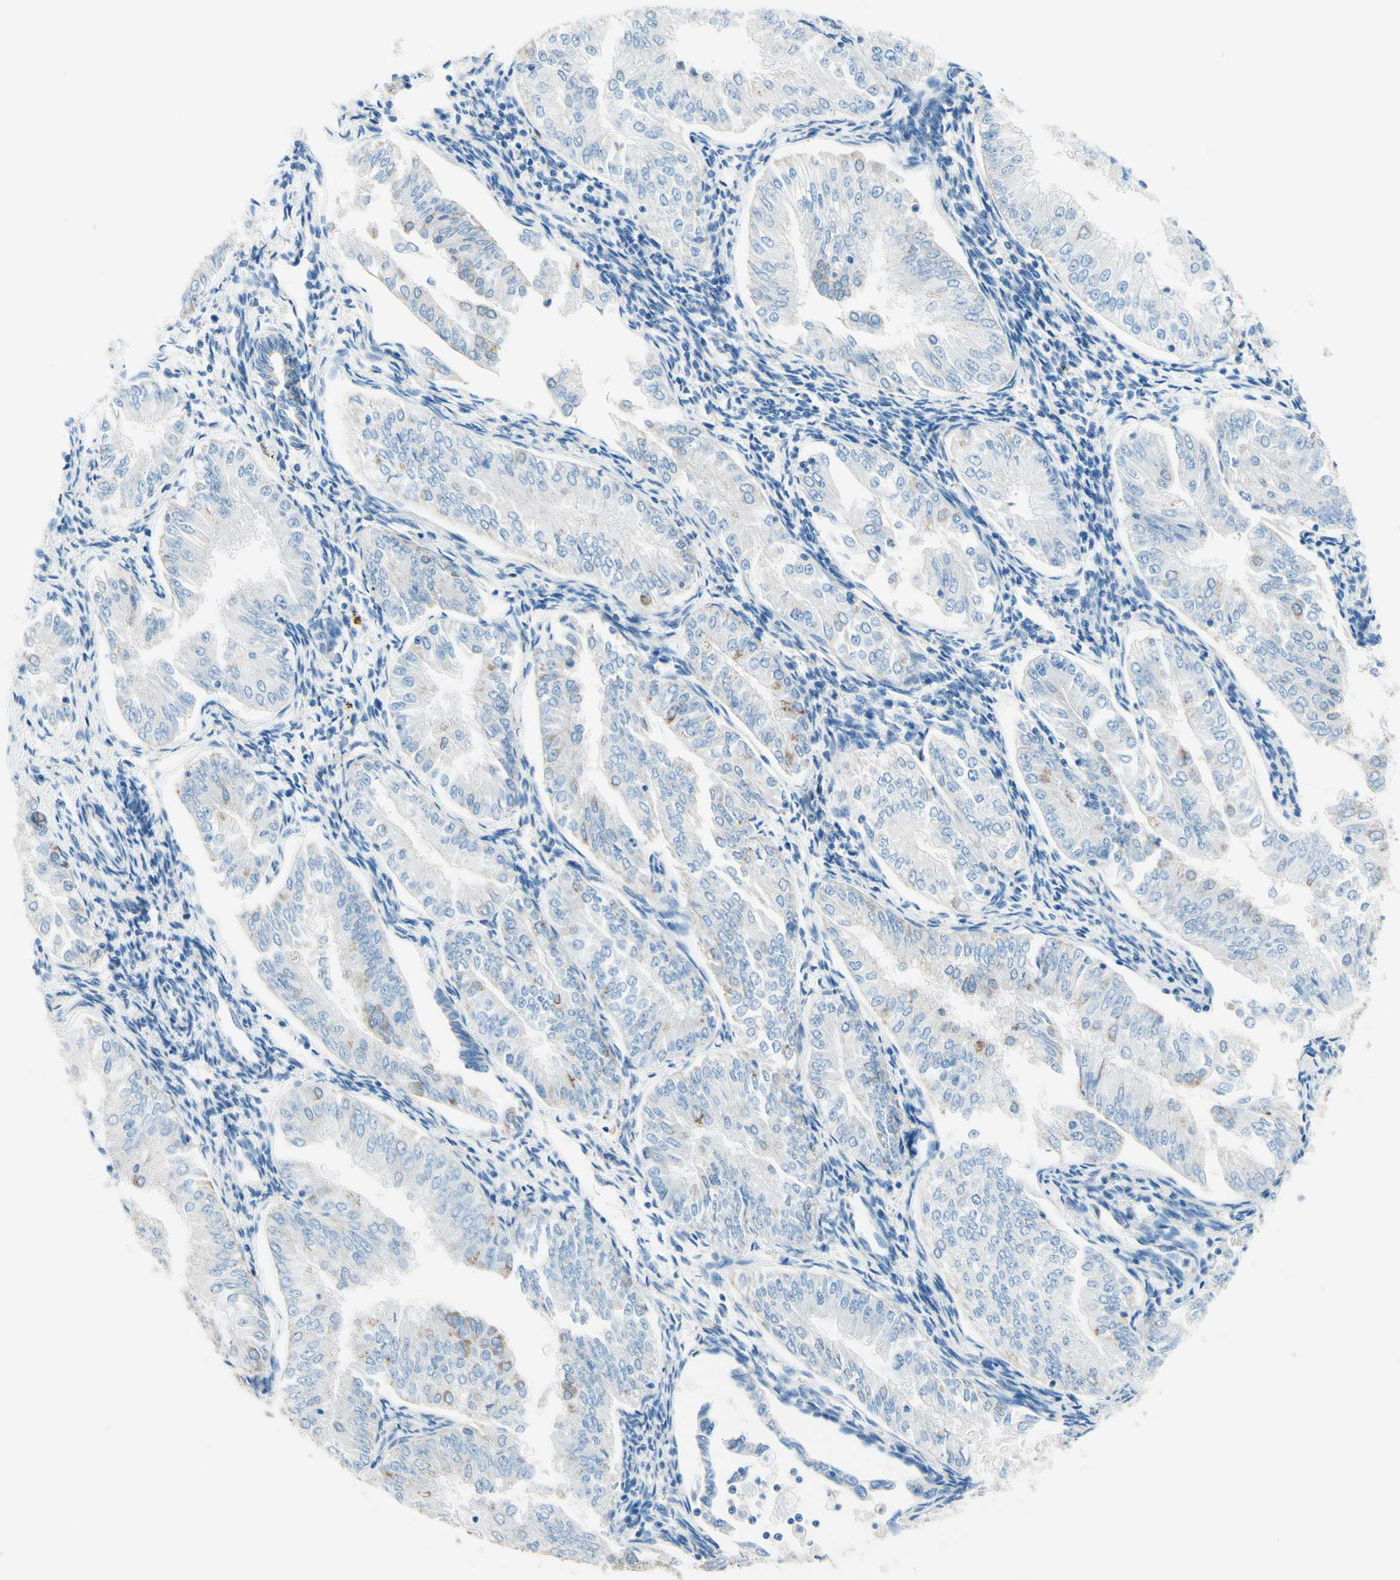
{"staining": {"intensity": "negative", "quantity": "none", "location": "none"}, "tissue": "endometrial cancer", "cell_type": "Tumor cells", "image_type": "cancer", "snomed": [{"axis": "morphology", "description": "Adenocarcinoma, NOS"}, {"axis": "topography", "description": "Endometrium"}], "caption": "The immunohistochemistry image has no significant staining in tumor cells of endometrial cancer tissue.", "gene": "CBX7", "patient": {"sex": "female", "age": 53}}